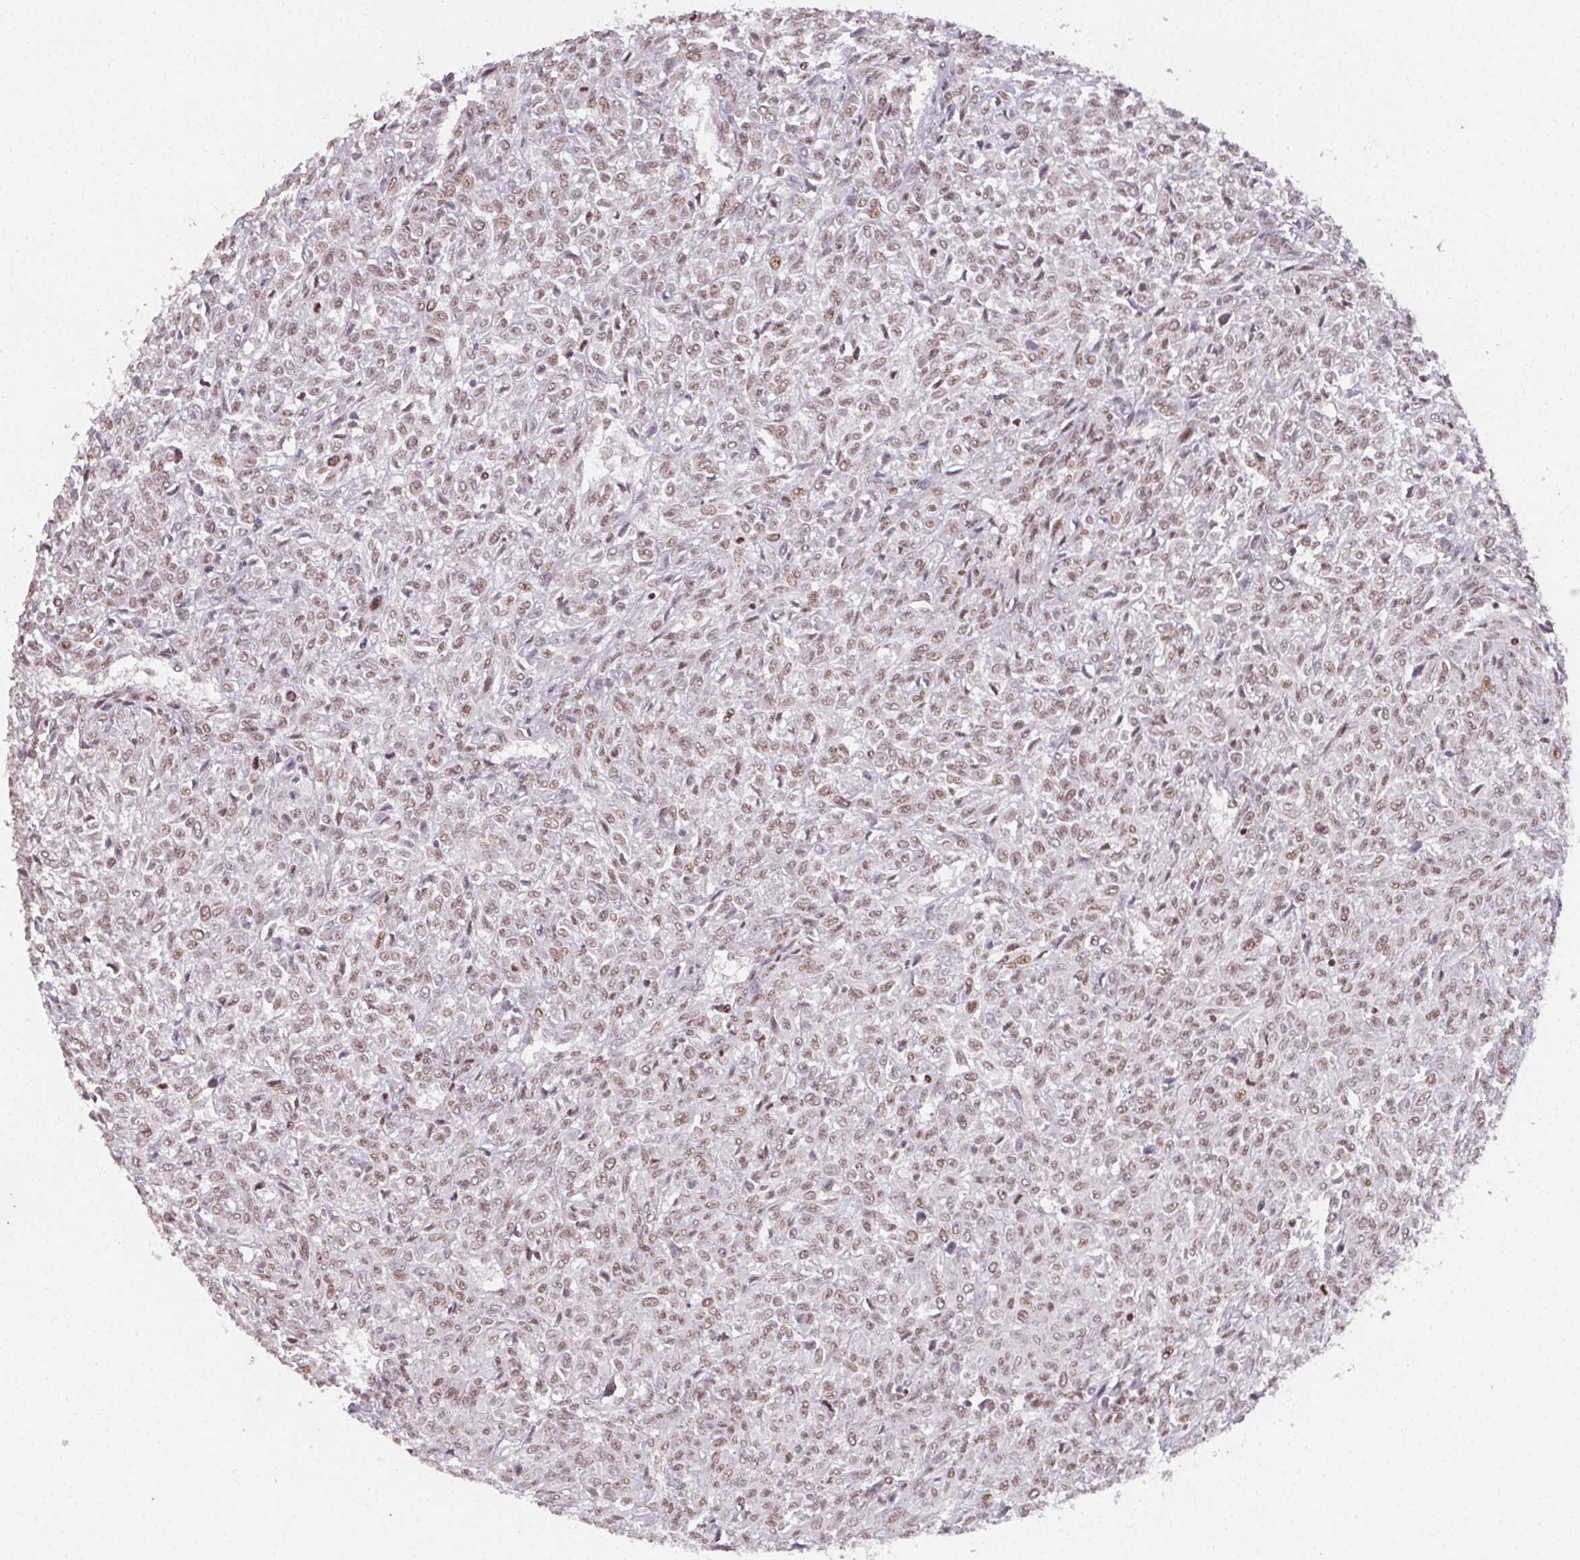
{"staining": {"intensity": "moderate", "quantity": ">75%", "location": "nuclear"}, "tissue": "renal cancer", "cell_type": "Tumor cells", "image_type": "cancer", "snomed": [{"axis": "morphology", "description": "Adenocarcinoma, NOS"}, {"axis": "topography", "description": "Kidney"}], "caption": "Renal cancer (adenocarcinoma) stained with immunohistochemistry (IHC) reveals moderate nuclear staining in about >75% of tumor cells.", "gene": "KMT2A", "patient": {"sex": "male", "age": 58}}